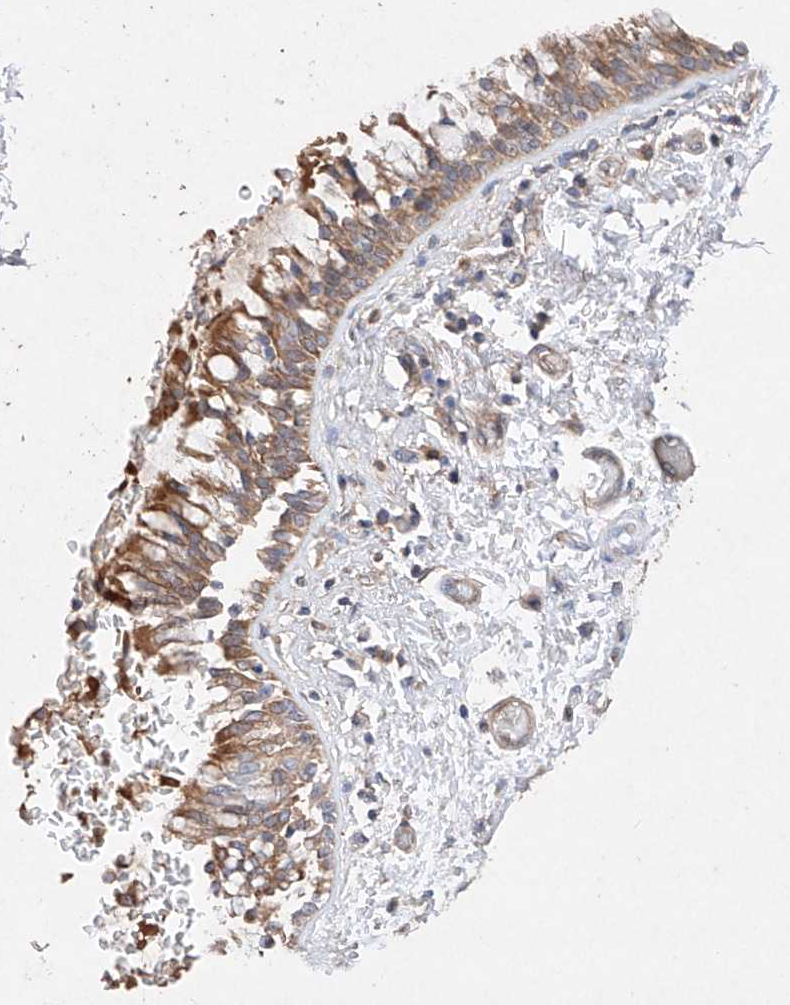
{"staining": {"intensity": "moderate", "quantity": ">75%", "location": "cytoplasmic/membranous"}, "tissue": "bronchus", "cell_type": "Respiratory epithelial cells", "image_type": "normal", "snomed": [{"axis": "morphology", "description": "Normal tissue, NOS"}, {"axis": "morphology", "description": "Inflammation, NOS"}, {"axis": "topography", "description": "Cartilage tissue"}, {"axis": "topography", "description": "Bronchus"}, {"axis": "topography", "description": "Lung"}], "caption": "Moderate cytoplasmic/membranous staining is present in approximately >75% of respiratory epithelial cells in normal bronchus. The protein is shown in brown color, while the nuclei are stained blue.", "gene": "C6orf62", "patient": {"sex": "female", "age": 64}}